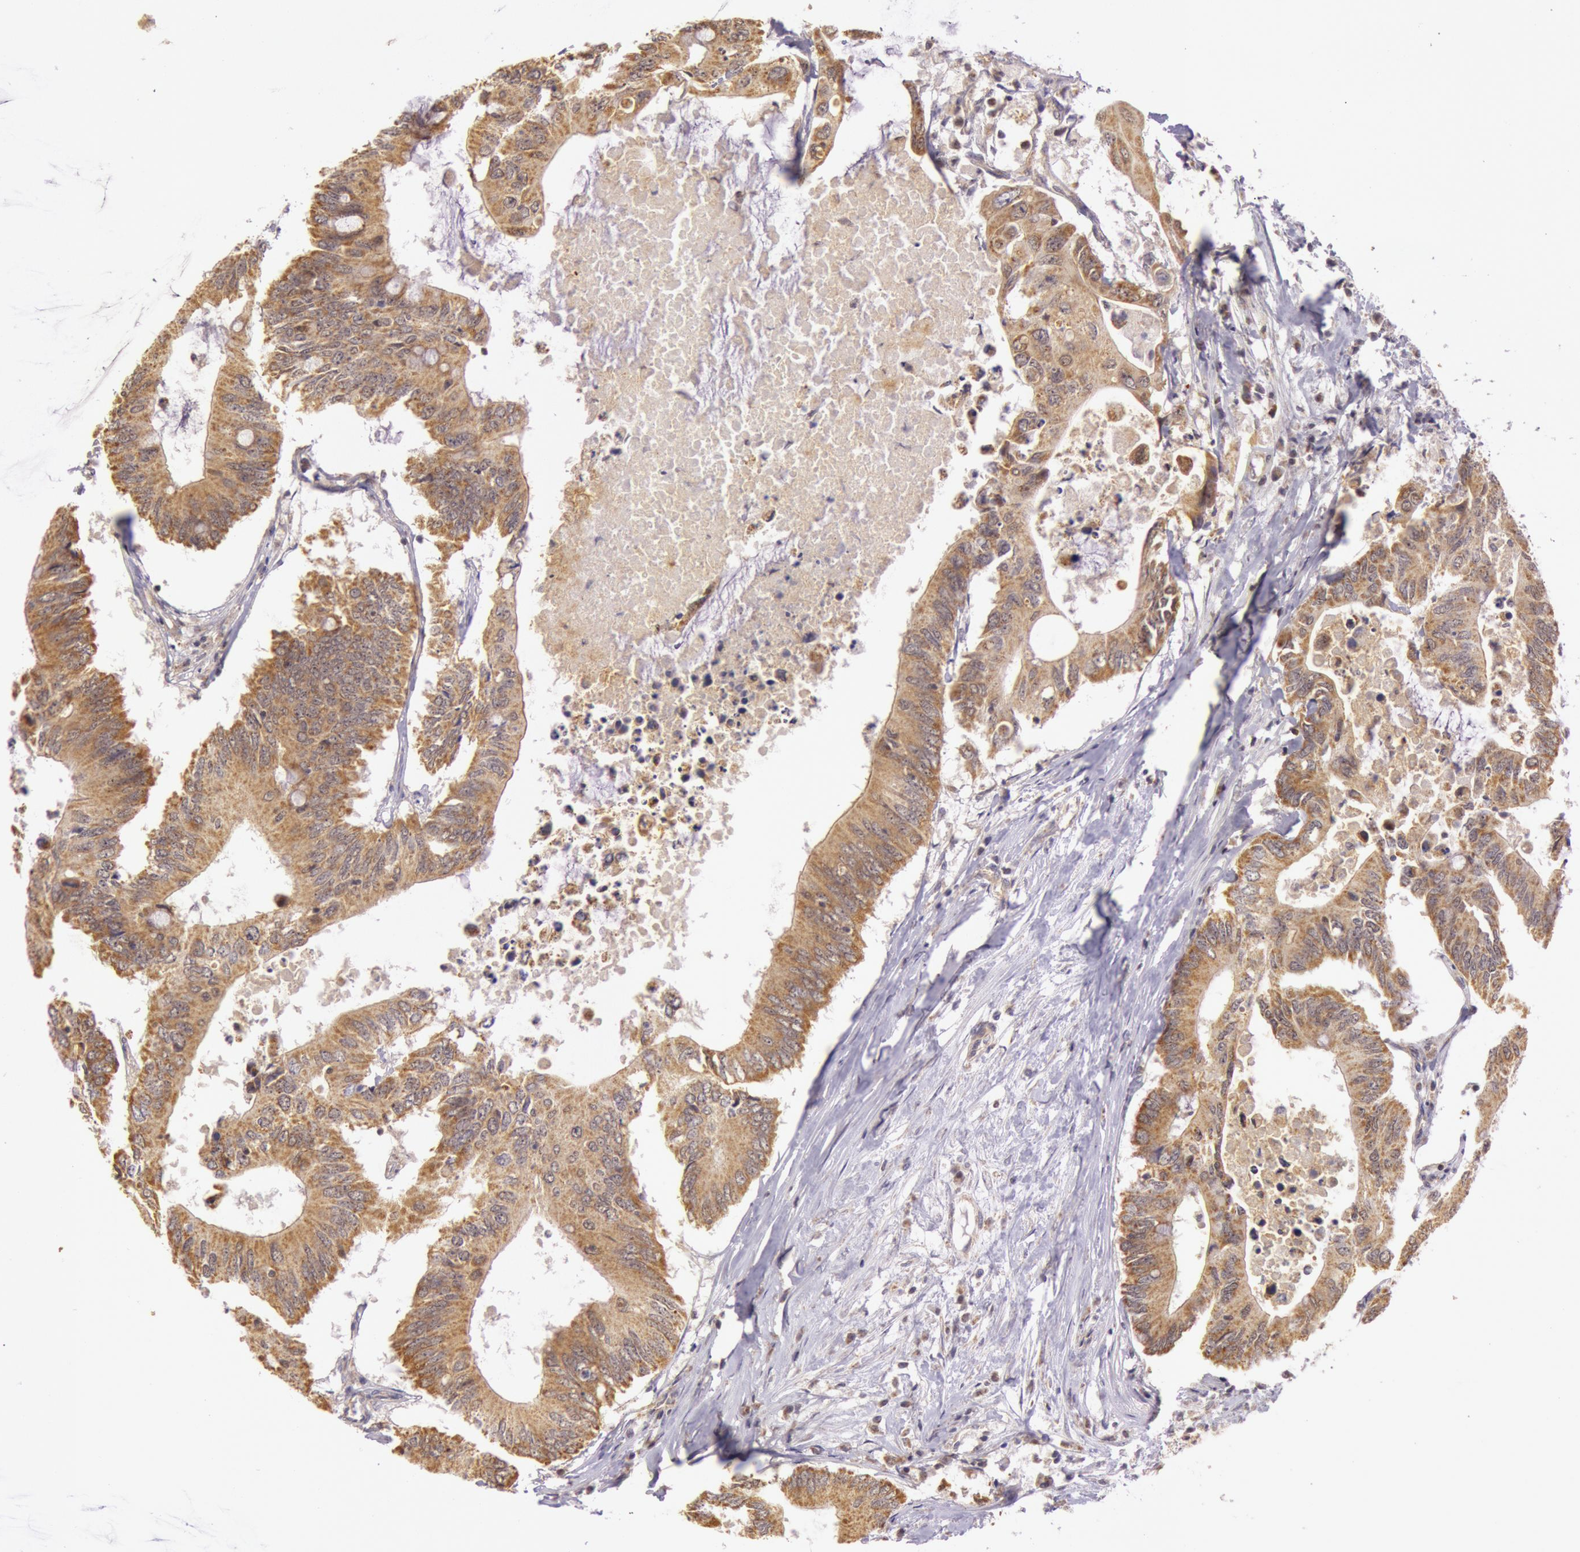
{"staining": {"intensity": "moderate", "quantity": ">75%", "location": "cytoplasmic/membranous"}, "tissue": "colorectal cancer", "cell_type": "Tumor cells", "image_type": "cancer", "snomed": [{"axis": "morphology", "description": "Adenocarcinoma, NOS"}, {"axis": "topography", "description": "Colon"}], "caption": "Human colorectal adenocarcinoma stained with a protein marker reveals moderate staining in tumor cells.", "gene": "CDK16", "patient": {"sex": "male", "age": 71}}